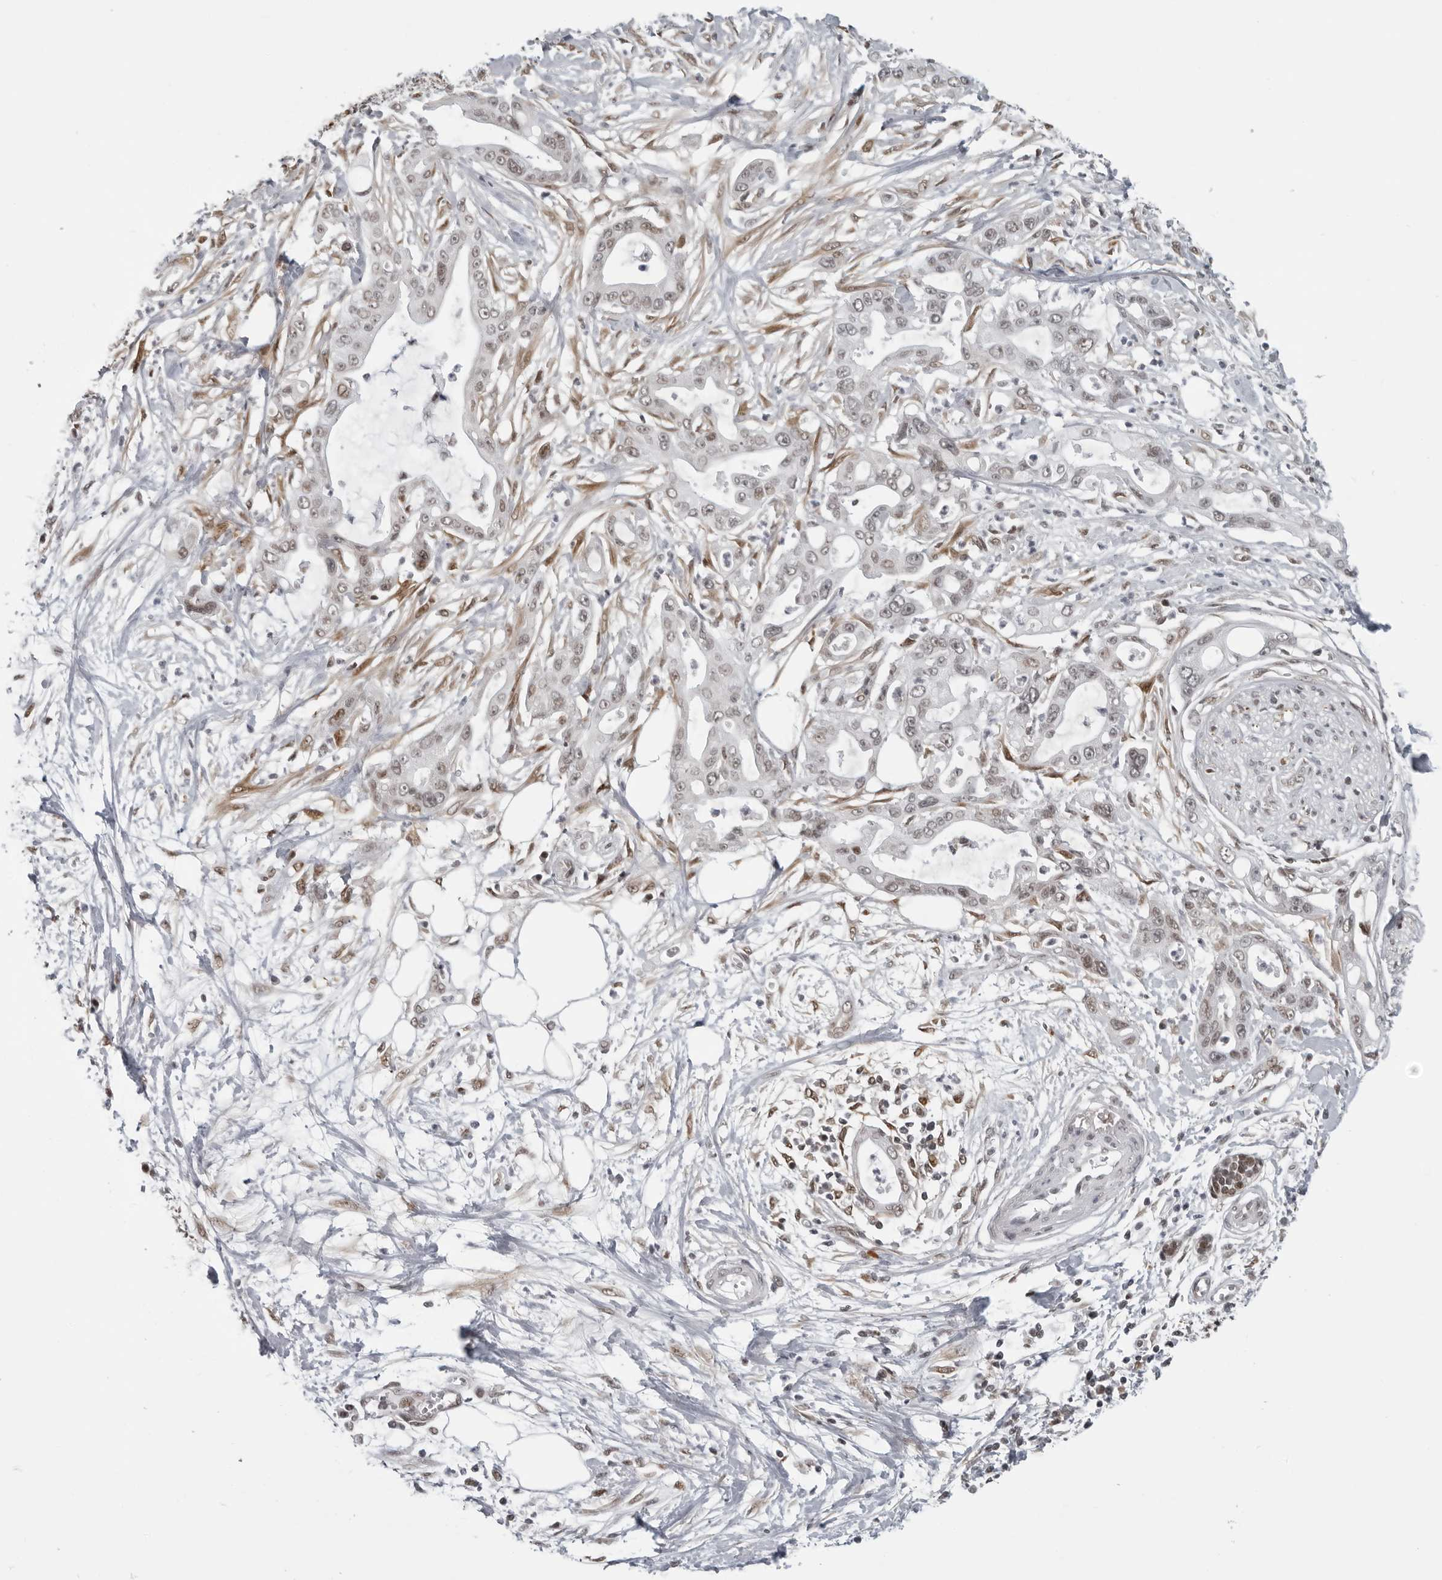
{"staining": {"intensity": "weak", "quantity": "25%-75%", "location": "nuclear"}, "tissue": "pancreatic cancer", "cell_type": "Tumor cells", "image_type": "cancer", "snomed": [{"axis": "morphology", "description": "Adenocarcinoma, NOS"}, {"axis": "topography", "description": "Pancreas"}], "caption": "Pancreatic adenocarcinoma tissue reveals weak nuclear positivity in about 25%-75% of tumor cells, visualized by immunohistochemistry.", "gene": "MAF", "patient": {"sex": "male", "age": 68}}